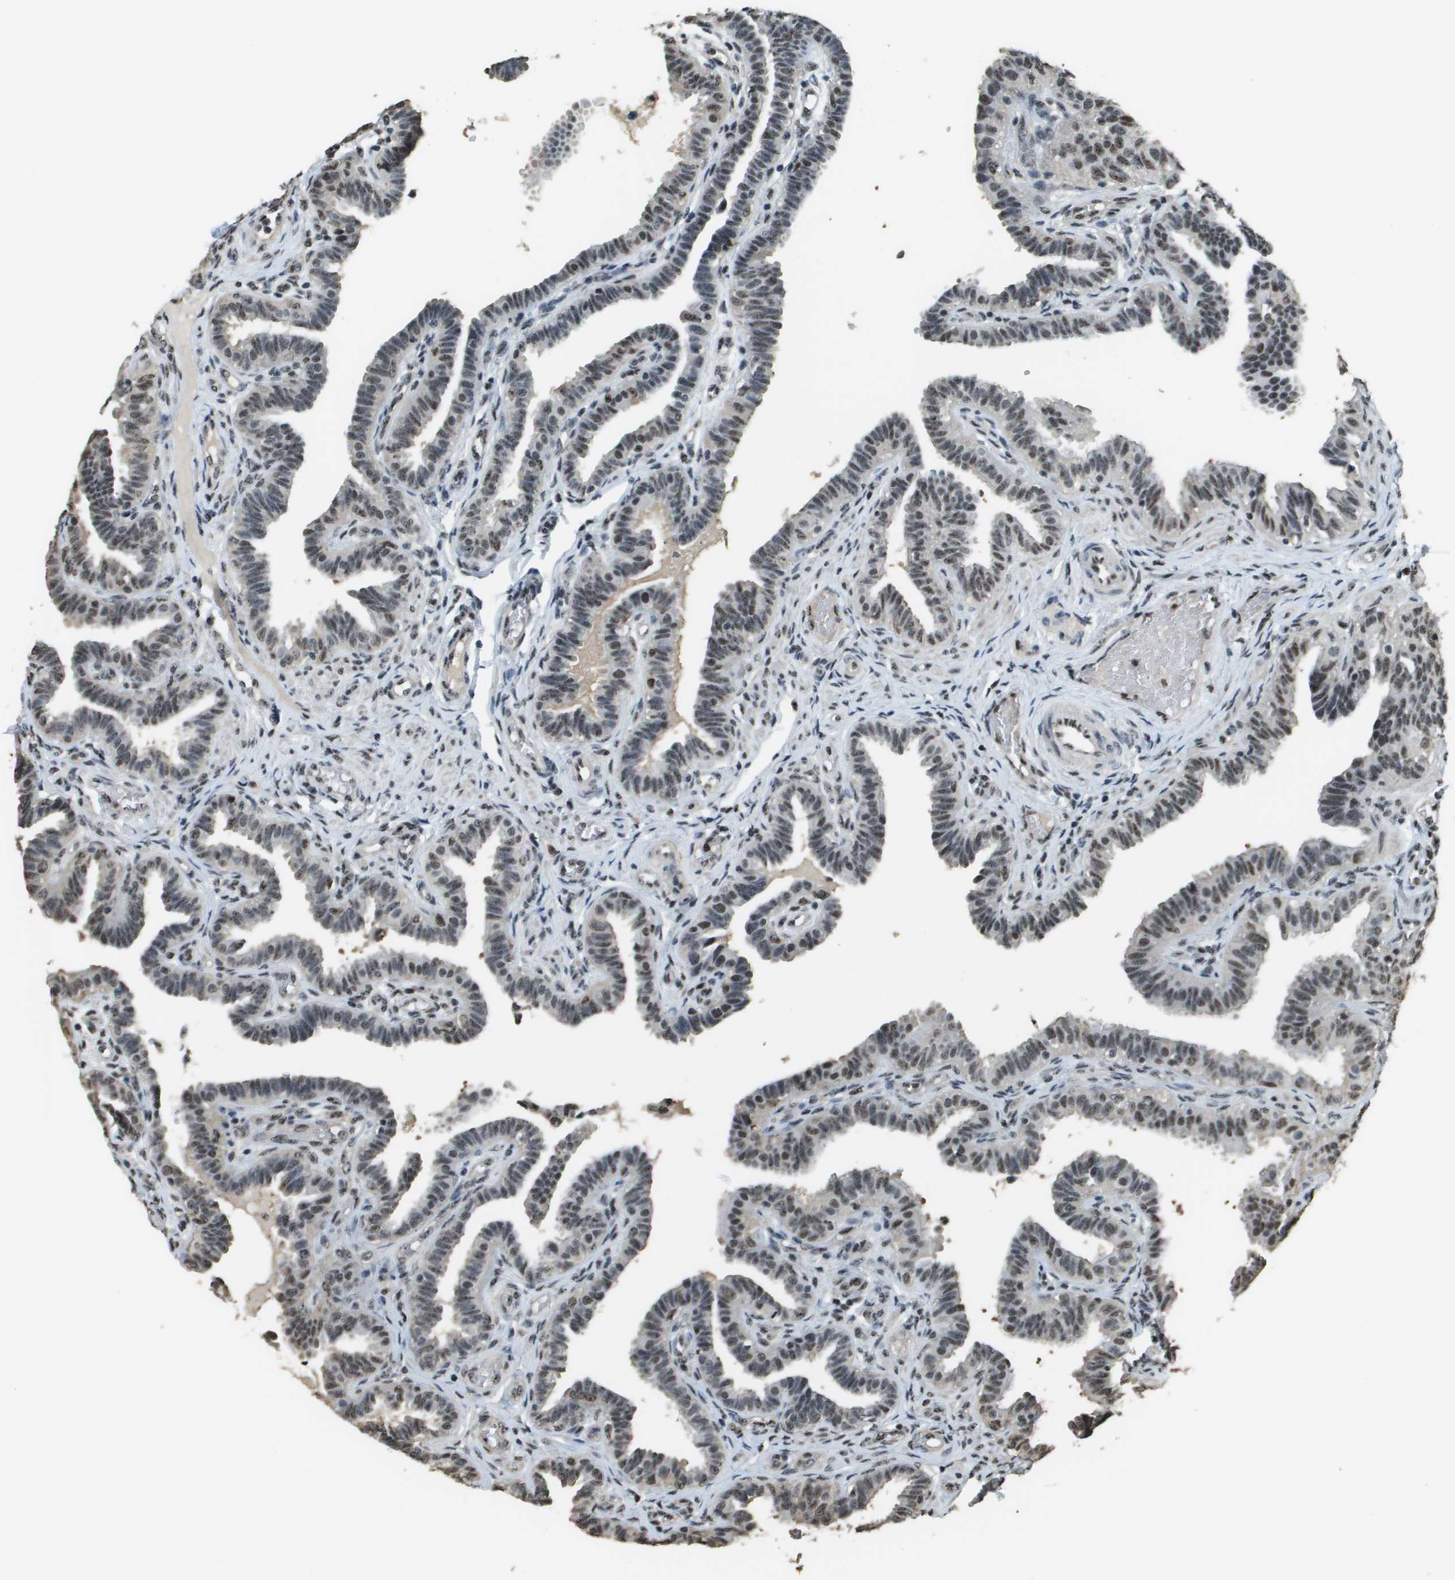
{"staining": {"intensity": "weak", "quantity": "25%-75%", "location": "nuclear"}, "tissue": "fallopian tube", "cell_type": "Glandular cells", "image_type": "normal", "snomed": [{"axis": "morphology", "description": "Normal tissue, NOS"}, {"axis": "topography", "description": "Fallopian tube"}, {"axis": "topography", "description": "Placenta"}], "caption": "Fallopian tube stained for a protein exhibits weak nuclear positivity in glandular cells. (DAB (3,3'-diaminobenzidine) IHC with brightfield microscopy, high magnification).", "gene": "SP100", "patient": {"sex": "female", "age": 34}}